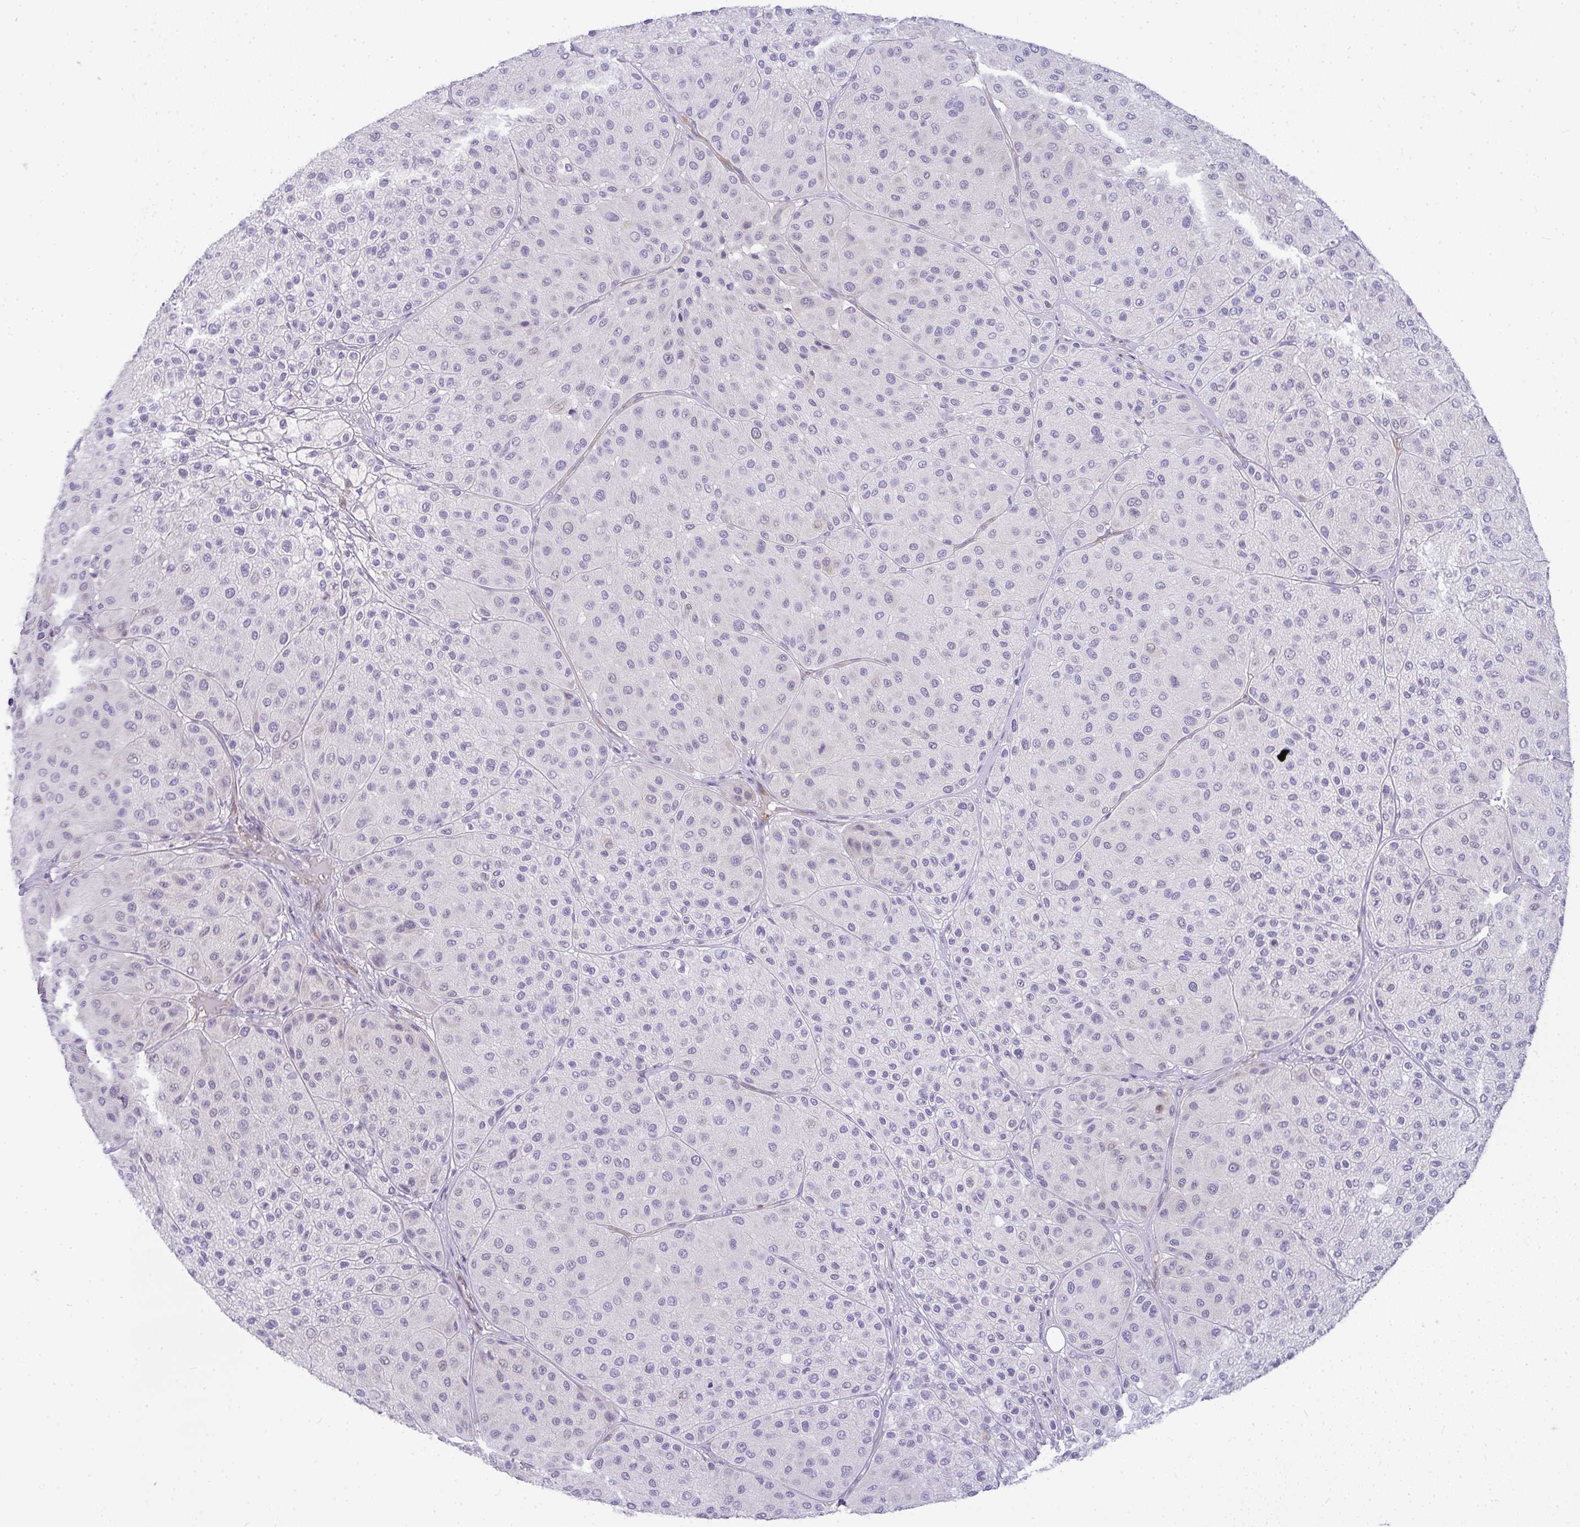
{"staining": {"intensity": "negative", "quantity": "none", "location": "none"}, "tissue": "melanoma", "cell_type": "Tumor cells", "image_type": "cancer", "snomed": [{"axis": "morphology", "description": "Malignant melanoma, Metastatic site"}, {"axis": "topography", "description": "Smooth muscle"}], "caption": "The micrograph displays no staining of tumor cells in malignant melanoma (metastatic site).", "gene": "LIPE", "patient": {"sex": "male", "age": 41}}